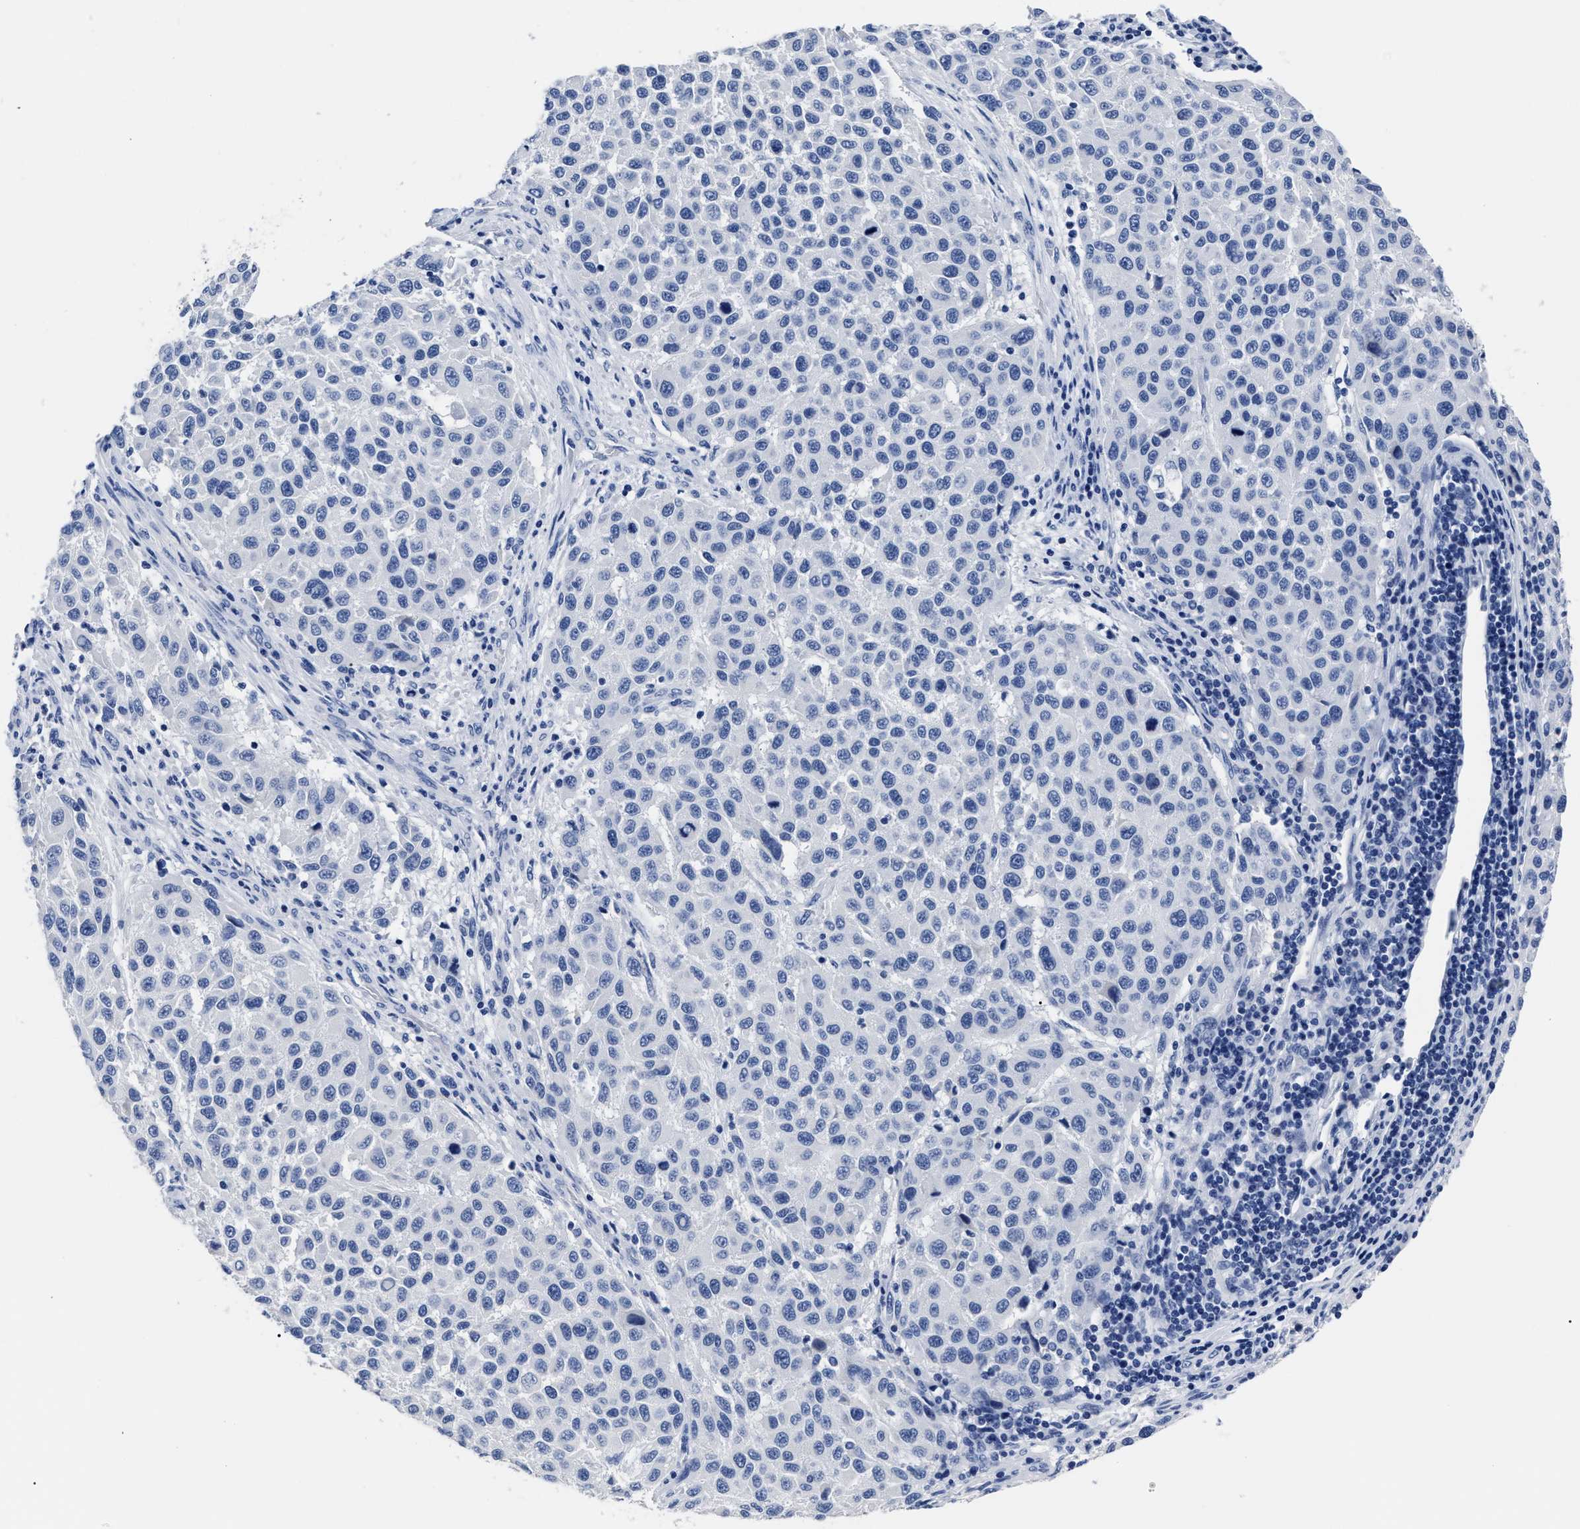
{"staining": {"intensity": "negative", "quantity": "none", "location": "none"}, "tissue": "melanoma", "cell_type": "Tumor cells", "image_type": "cancer", "snomed": [{"axis": "morphology", "description": "Malignant melanoma, Metastatic site"}, {"axis": "topography", "description": "Lymph node"}], "caption": "There is no significant staining in tumor cells of malignant melanoma (metastatic site).", "gene": "ALPG", "patient": {"sex": "male", "age": 61}}